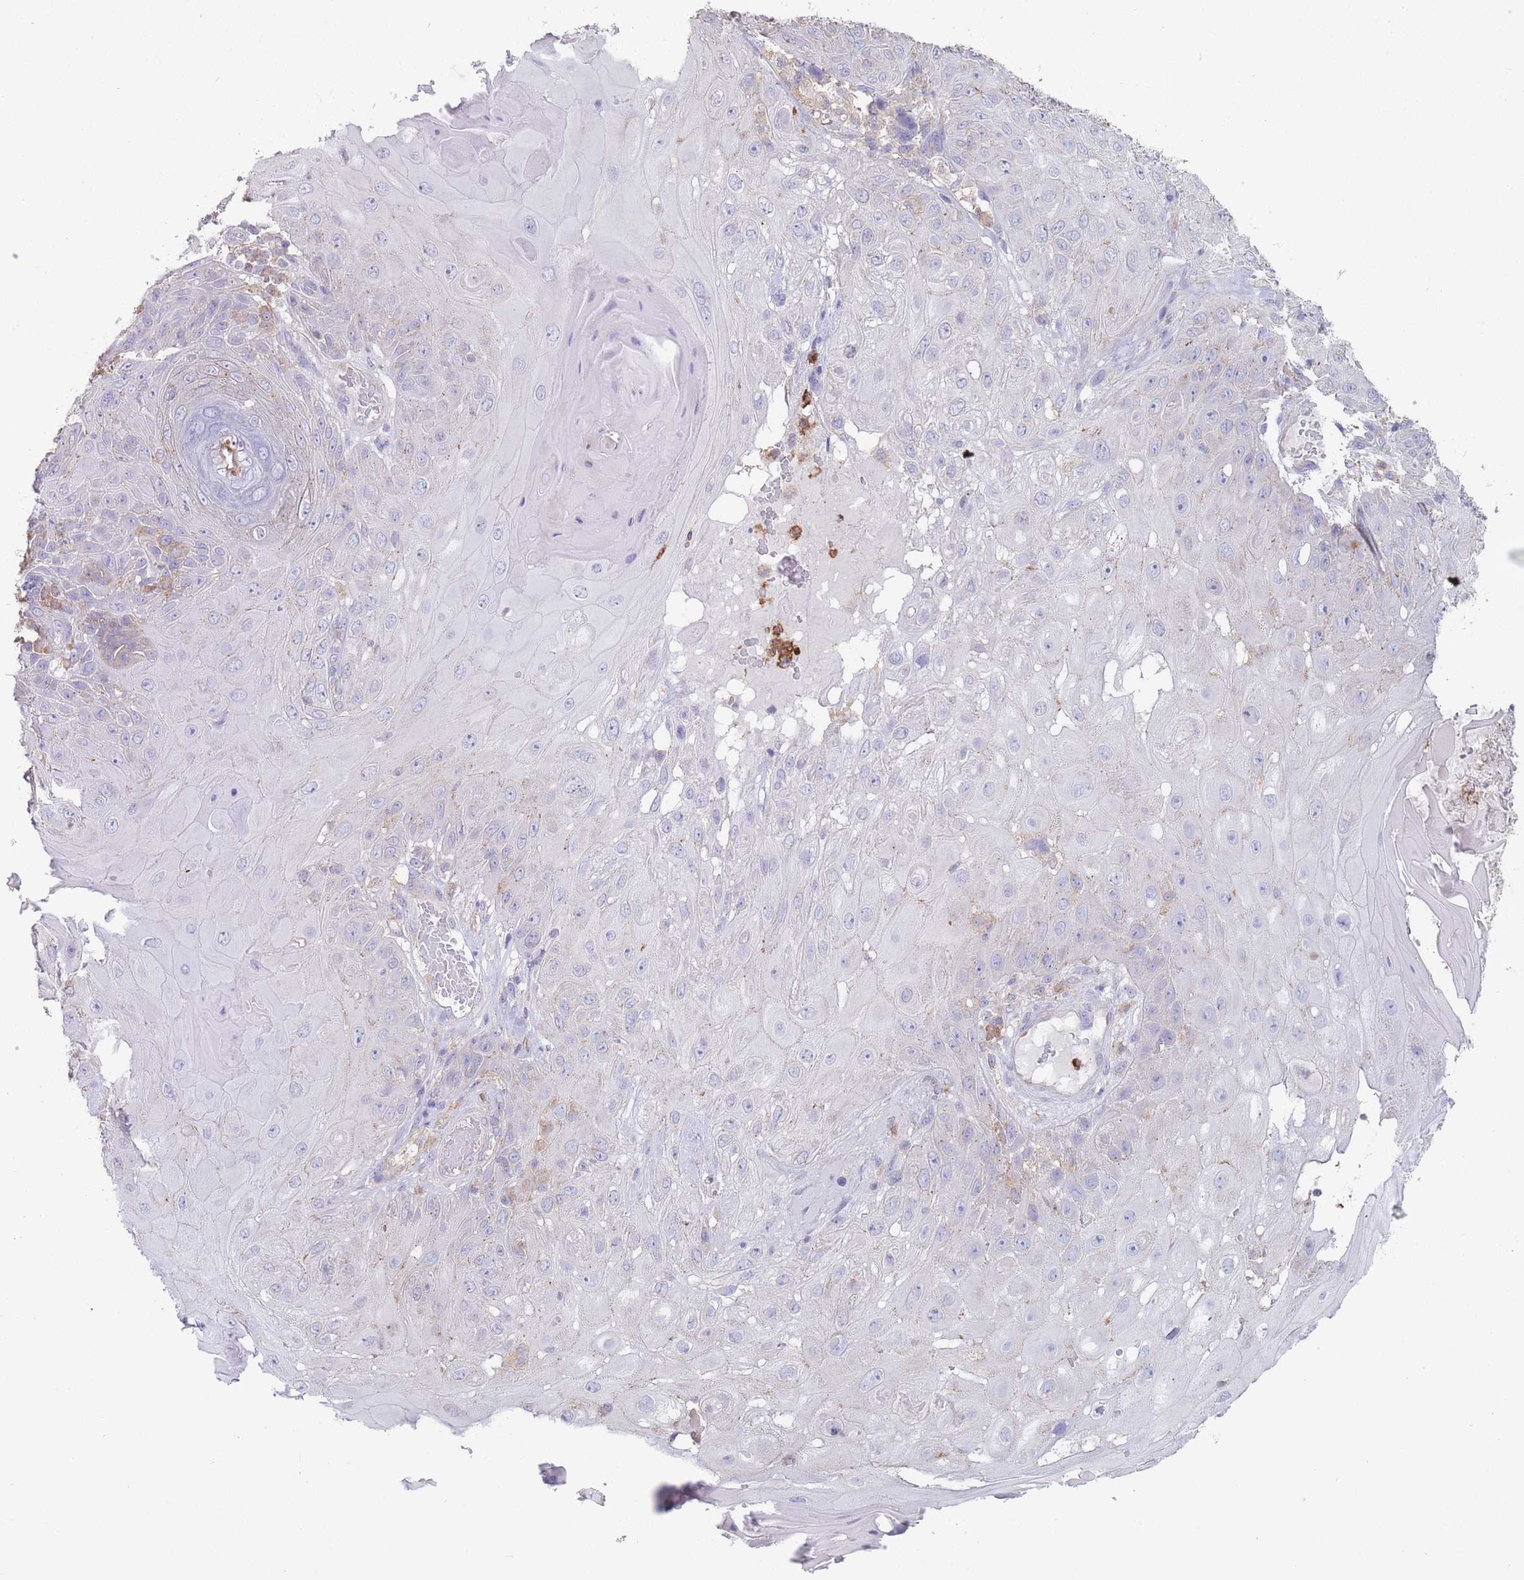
{"staining": {"intensity": "negative", "quantity": "none", "location": "none"}, "tissue": "skin cancer", "cell_type": "Tumor cells", "image_type": "cancer", "snomed": [{"axis": "morphology", "description": "Normal tissue, NOS"}, {"axis": "morphology", "description": "Squamous cell carcinoma, NOS"}, {"axis": "topography", "description": "Skin"}, {"axis": "topography", "description": "Cartilage tissue"}], "caption": "The histopathology image demonstrates no significant staining in tumor cells of skin squamous cell carcinoma.", "gene": "CLEC12A", "patient": {"sex": "female", "age": 79}}